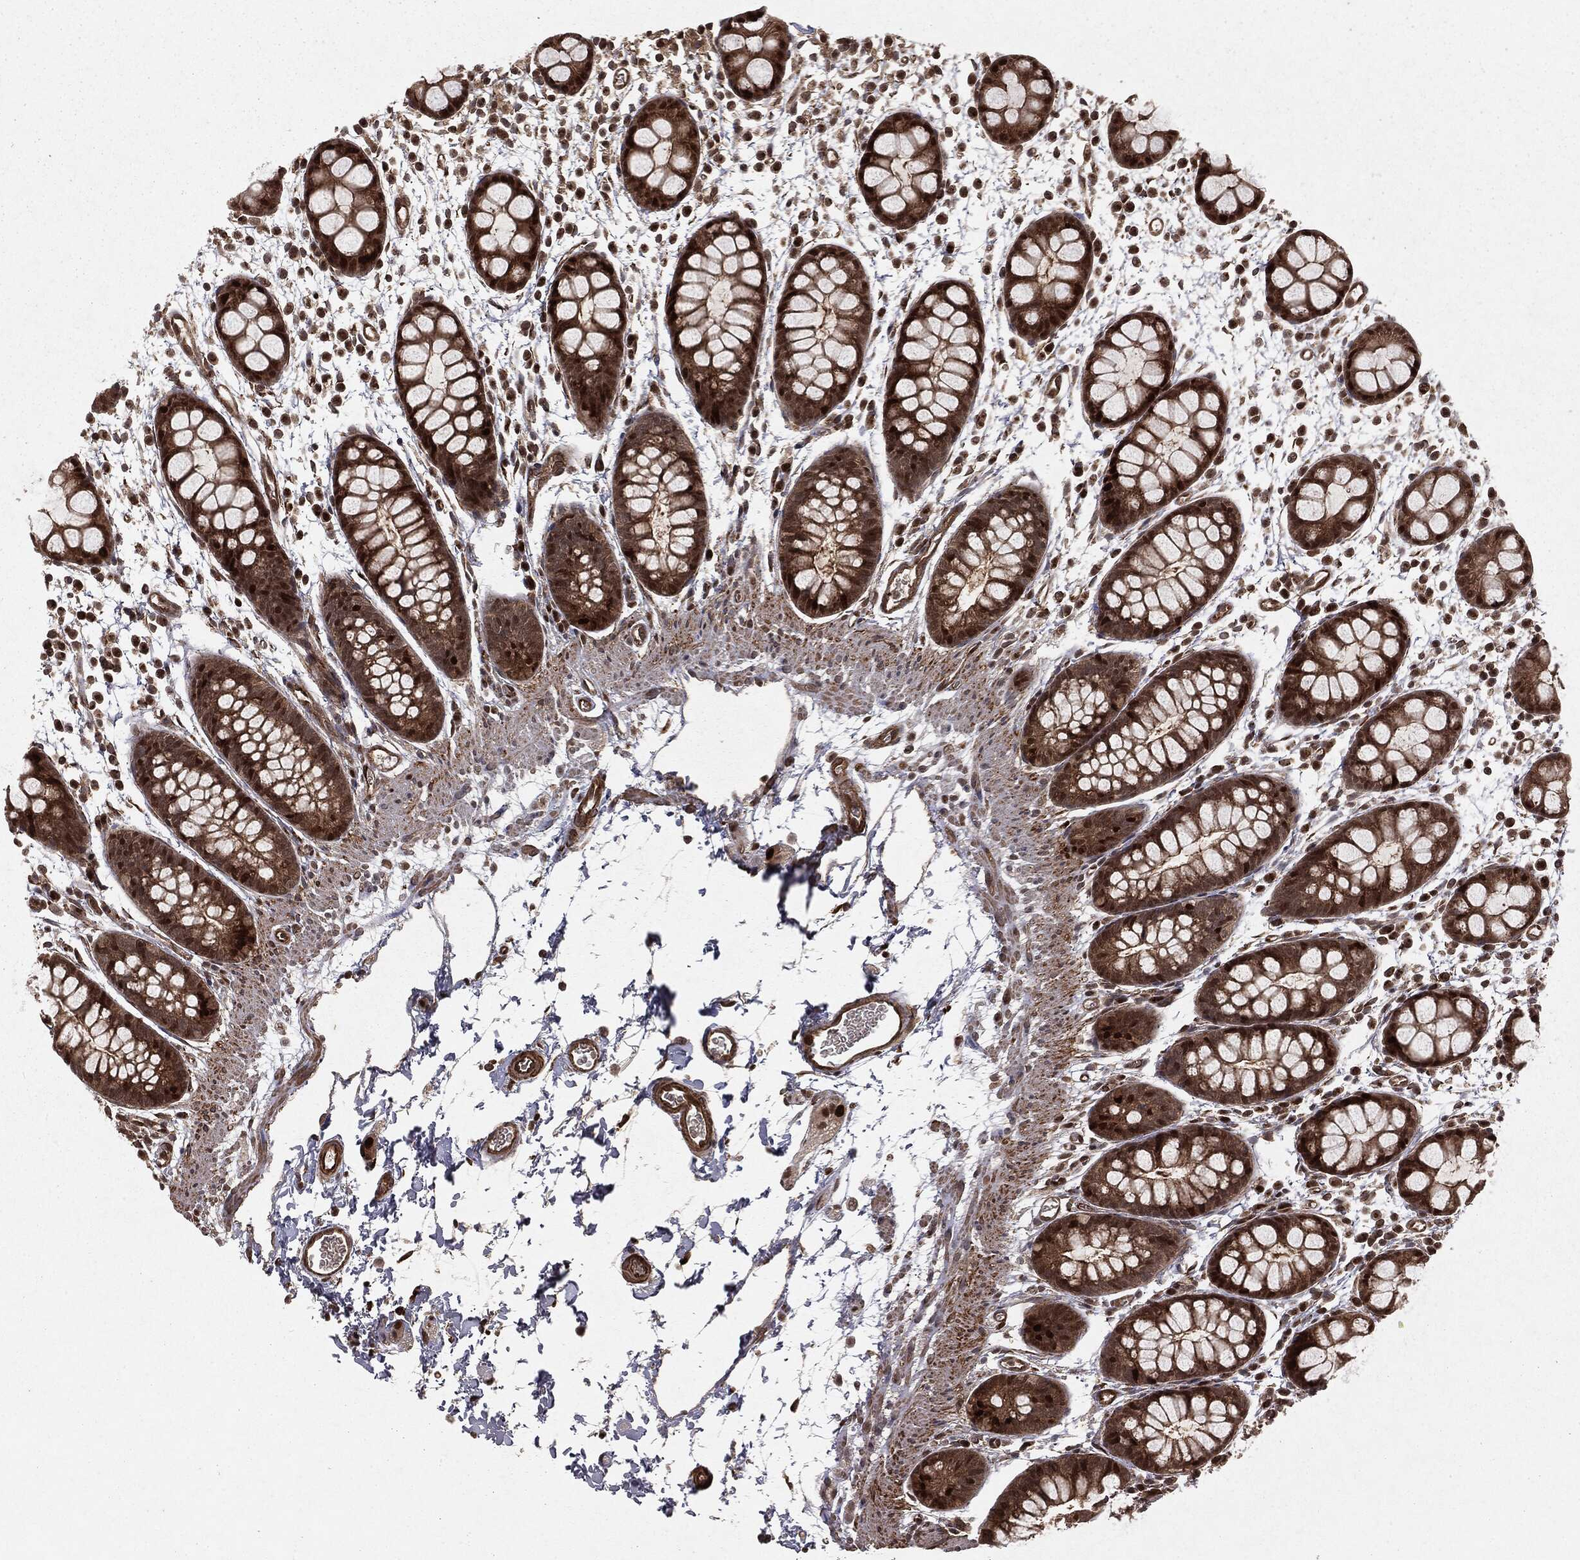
{"staining": {"intensity": "strong", "quantity": ">75%", "location": "cytoplasmic/membranous,nuclear"}, "tissue": "rectum", "cell_type": "Glandular cells", "image_type": "normal", "snomed": [{"axis": "morphology", "description": "Normal tissue, NOS"}, {"axis": "topography", "description": "Rectum"}], "caption": "Glandular cells reveal high levels of strong cytoplasmic/membranous,nuclear positivity in approximately >75% of cells in unremarkable human rectum.", "gene": "RANBP9", "patient": {"sex": "male", "age": 57}}